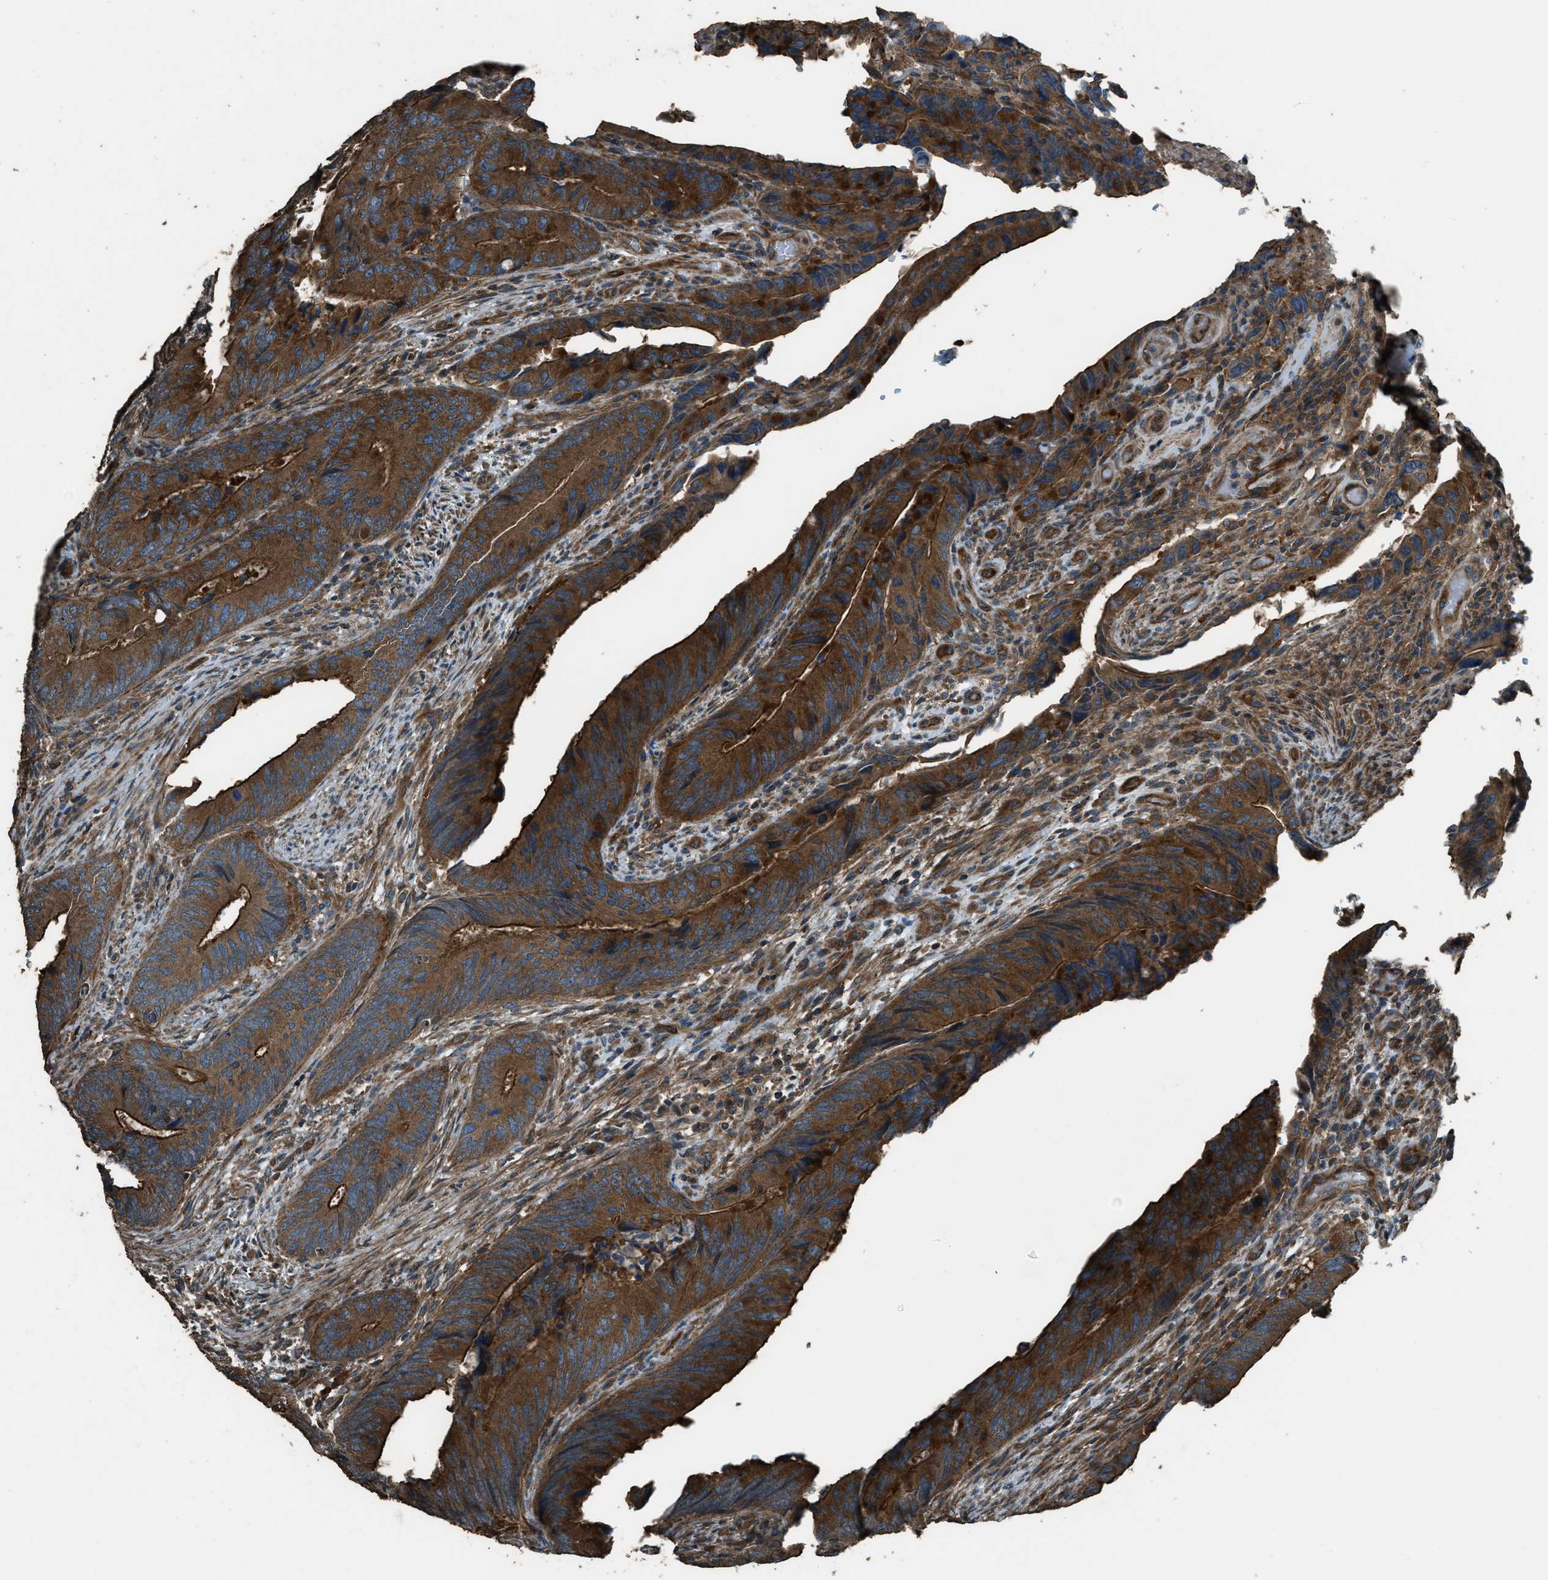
{"staining": {"intensity": "strong", "quantity": ">75%", "location": "cytoplasmic/membranous"}, "tissue": "colorectal cancer", "cell_type": "Tumor cells", "image_type": "cancer", "snomed": [{"axis": "morphology", "description": "Normal tissue, NOS"}, {"axis": "morphology", "description": "Adenocarcinoma, NOS"}, {"axis": "topography", "description": "Colon"}], "caption": "High-magnification brightfield microscopy of adenocarcinoma (colorectal) stained with DAB (3,3'-diaminobenzidine) (brown) and counterstained with hematoxylin (blue). tumor cells exhibit strong cytoplasmic/membranous expression is identified in approximately>75% of cells.", "gene": "MARS1", "patient": {"sex": "male", "age": 56}}